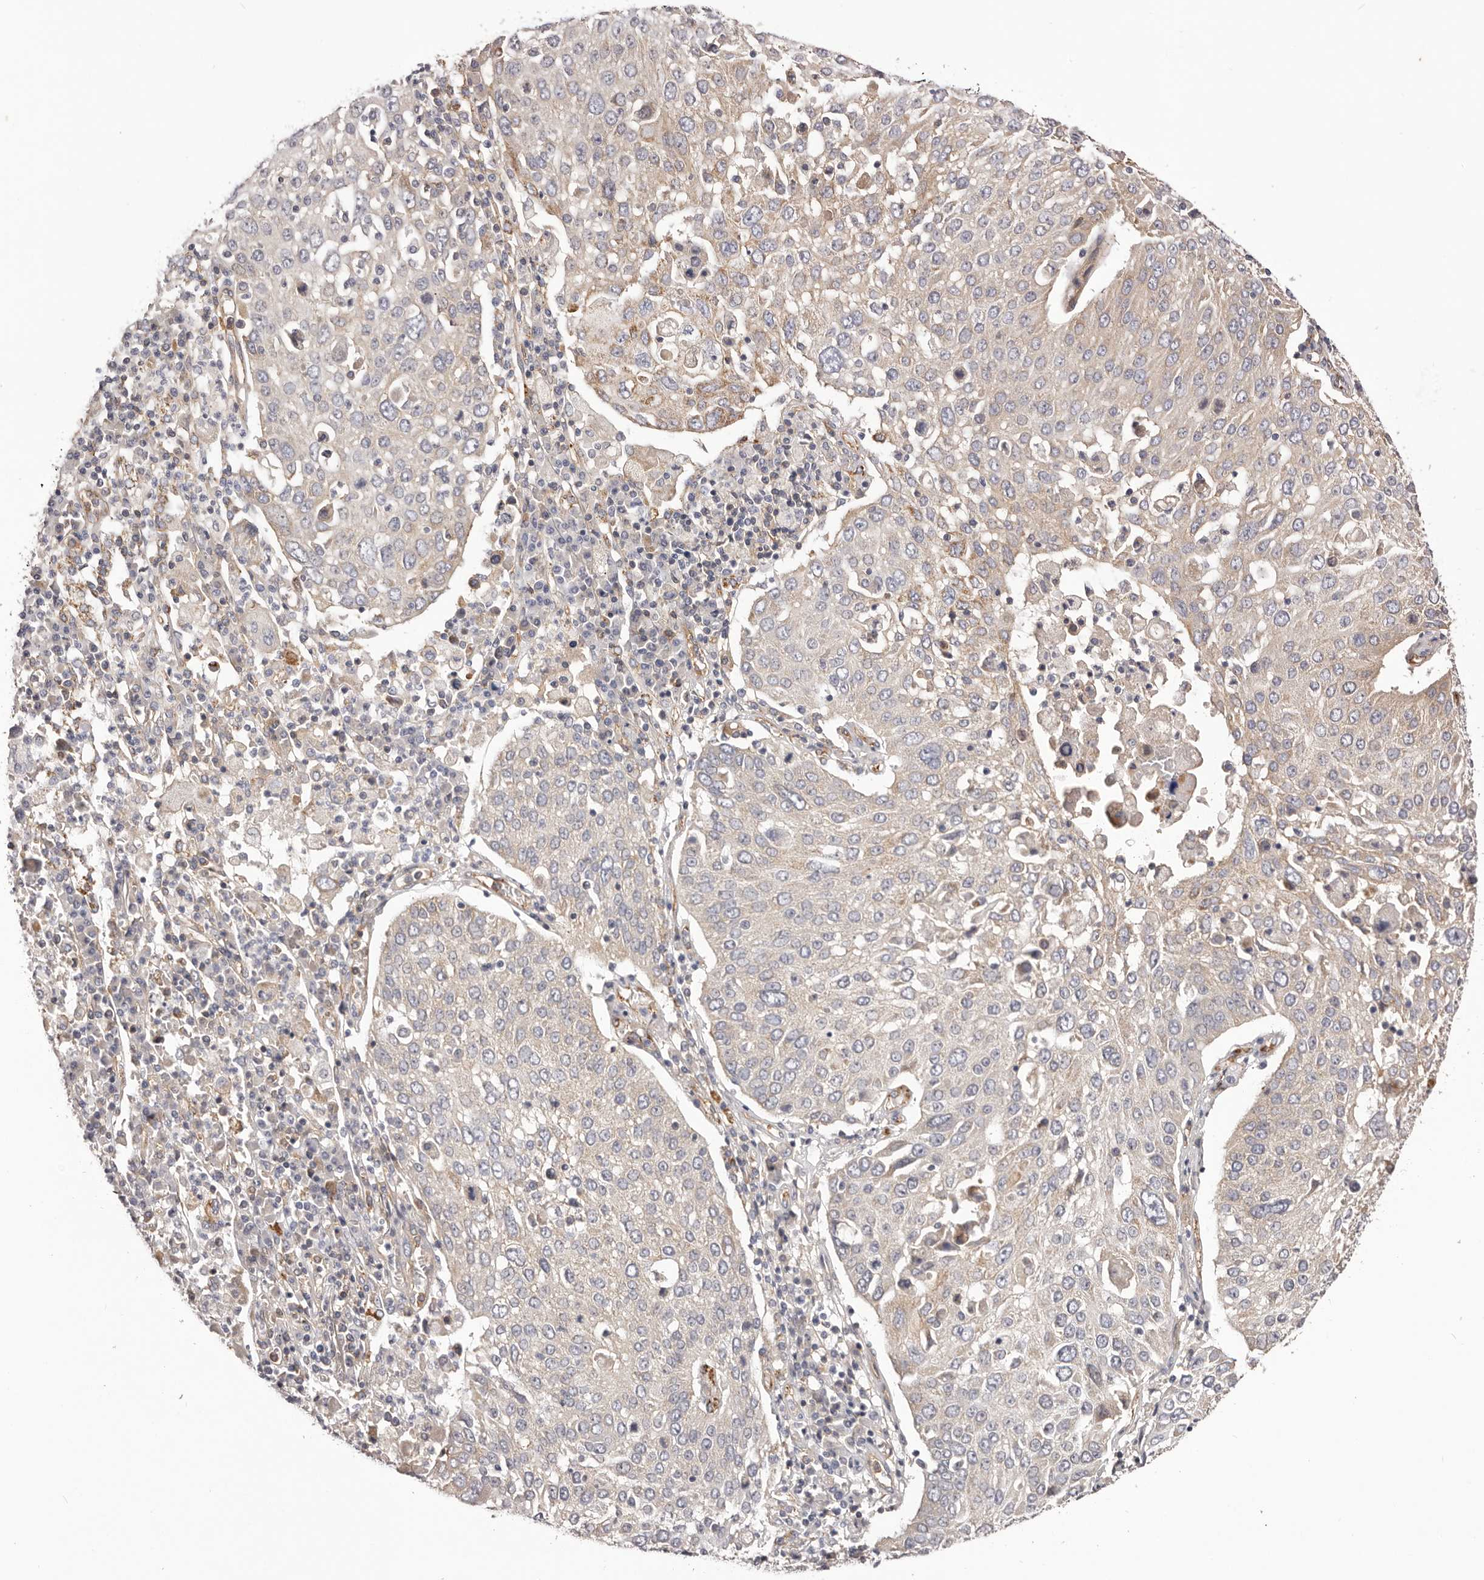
{"staining": {"intensity": "negative", "quantity": "none", "location": "none"}, "tissue": "lung cancer", "cell_type": "Tumor cells", "image_type": "cancer", "snomed": [{"axis": "morphology", "description": "Squamous cell carcinoma, NOS"}, {"axis": "topography", "description": "Lung"}], "caption": "The micrograph demonstrates no significant staining in tumor cells of lung squamous cell carcinoma. Brightfield microscopy of immunohistochemistry stained with DAB (3,3'-diaminobenzidine) (brown) and hematoxylin (blue), captured at high magnification.", "gene": "DMRT2", "patient": {"sex": "male", "age": 65}}